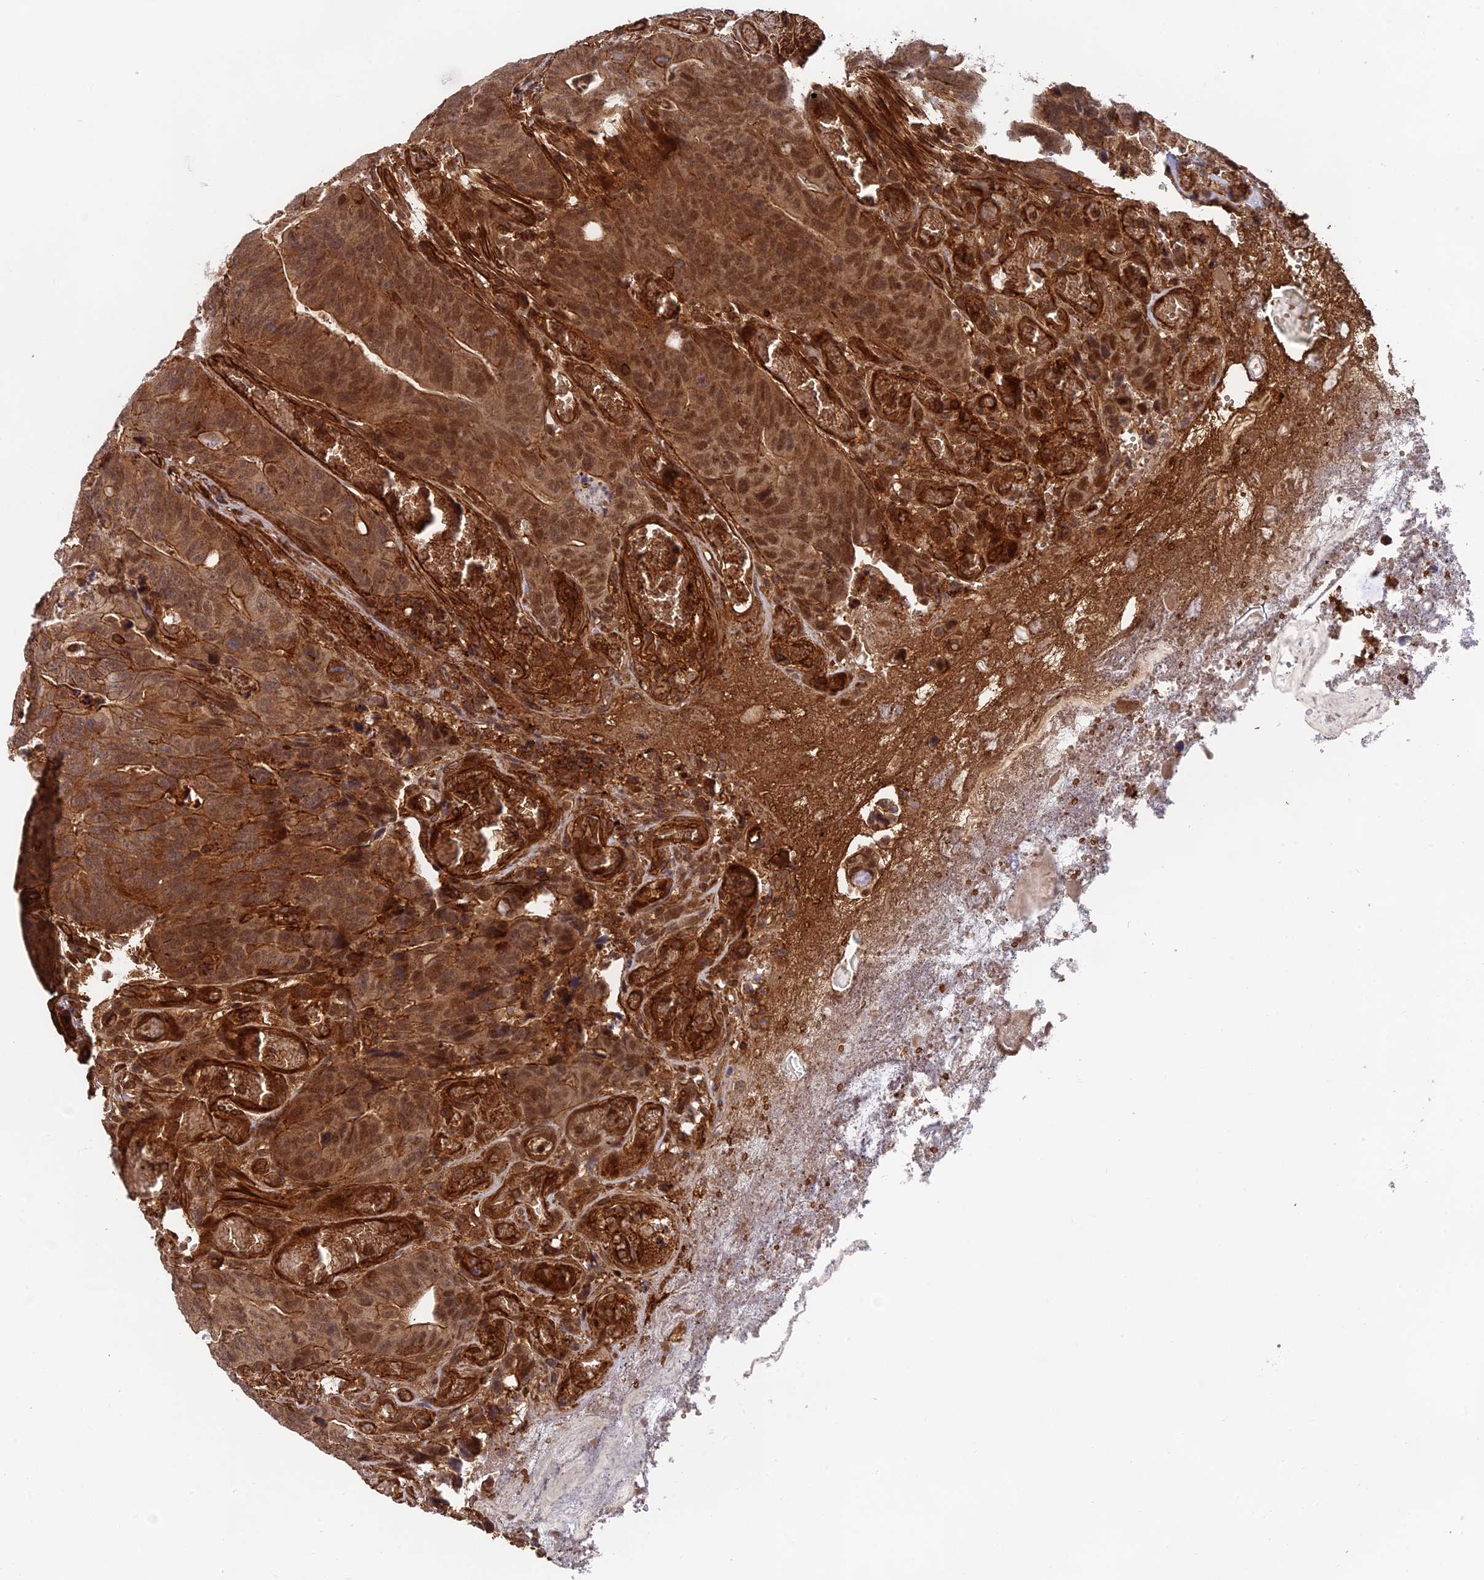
{"staining": {"intensity": "strong", "quantity": ">75%", "location": "cytoplasmic/membranous"}, "tissue": "colorectal cancer", "cell_type": "Tumor cells", "image_type": "cancer", "snomed": [{"axis": "morphology", "description": "Adenocarcinoma, NOS"}, {"axis": "topography", "description": "Colon"}], "caption": "This photomicrograph reveals immunohistochemistry (IHC) staining of colorectal adenocarcinoma, with high strong cytoplasmic/membranous positivity in about >75% of tumor cells.", "gene": "OSBPL1A", "patient": {"sex": "female", "age": 82}}